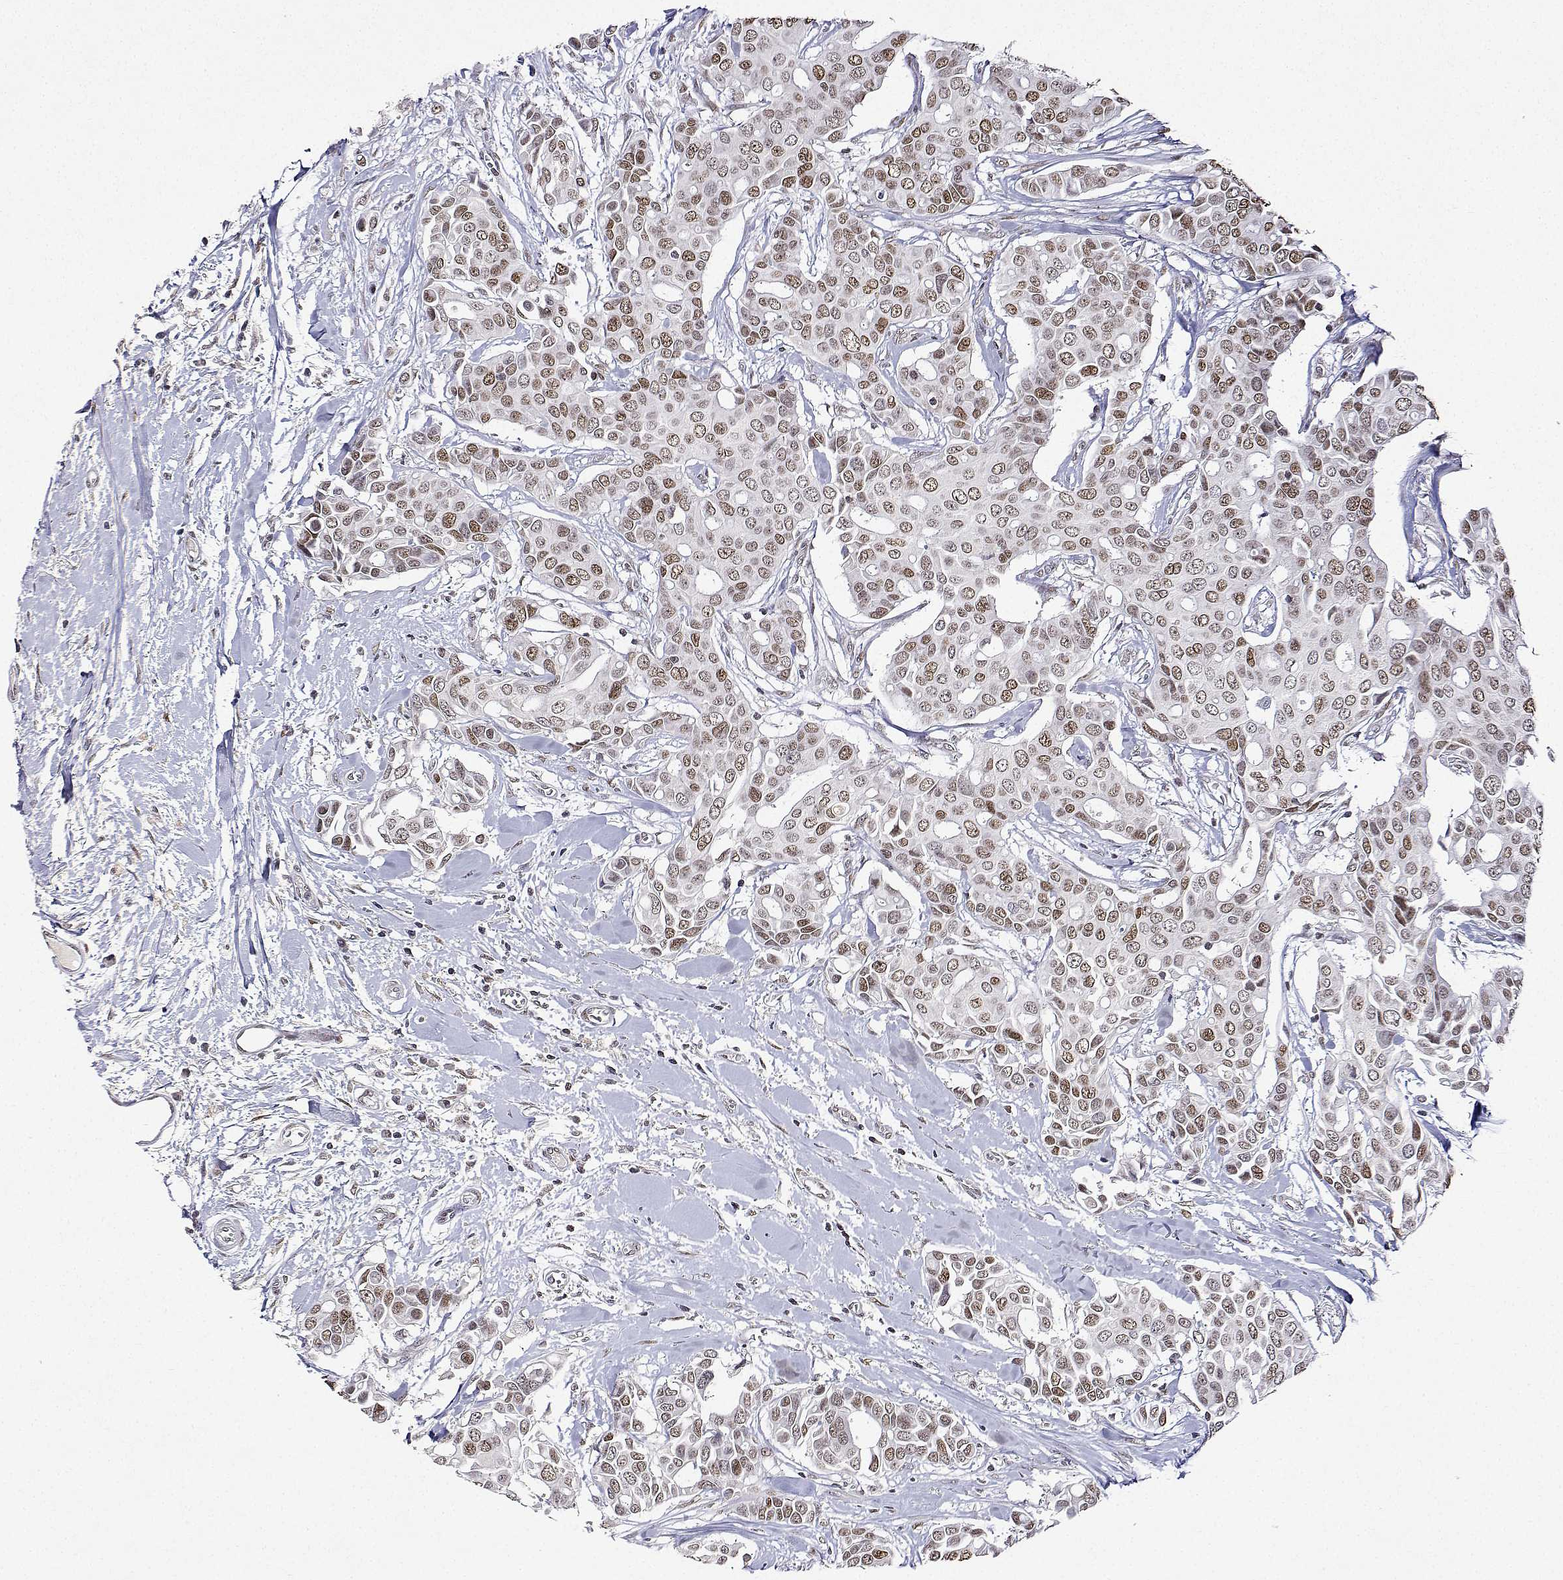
{"staining": {"intensity": "moderate", "quantity": ">75%", "location": "nuclear"}, "tissue": "breast cancer", "cell_type": "Tumor cells", "image_type": "cancer", "snomed": [{"axis": "morphology", "description": "Duct carcinoma"}, {"axis": "topography", "description": "Breast"}], "caption": "Breast cancer (intraductal carcinoma) stained with immunohistochemistry shows moderate nuclear staining in approximately >75% of tumor cells.", "gene": "XPC", "patient": {"sex": "female", "age": 54}}